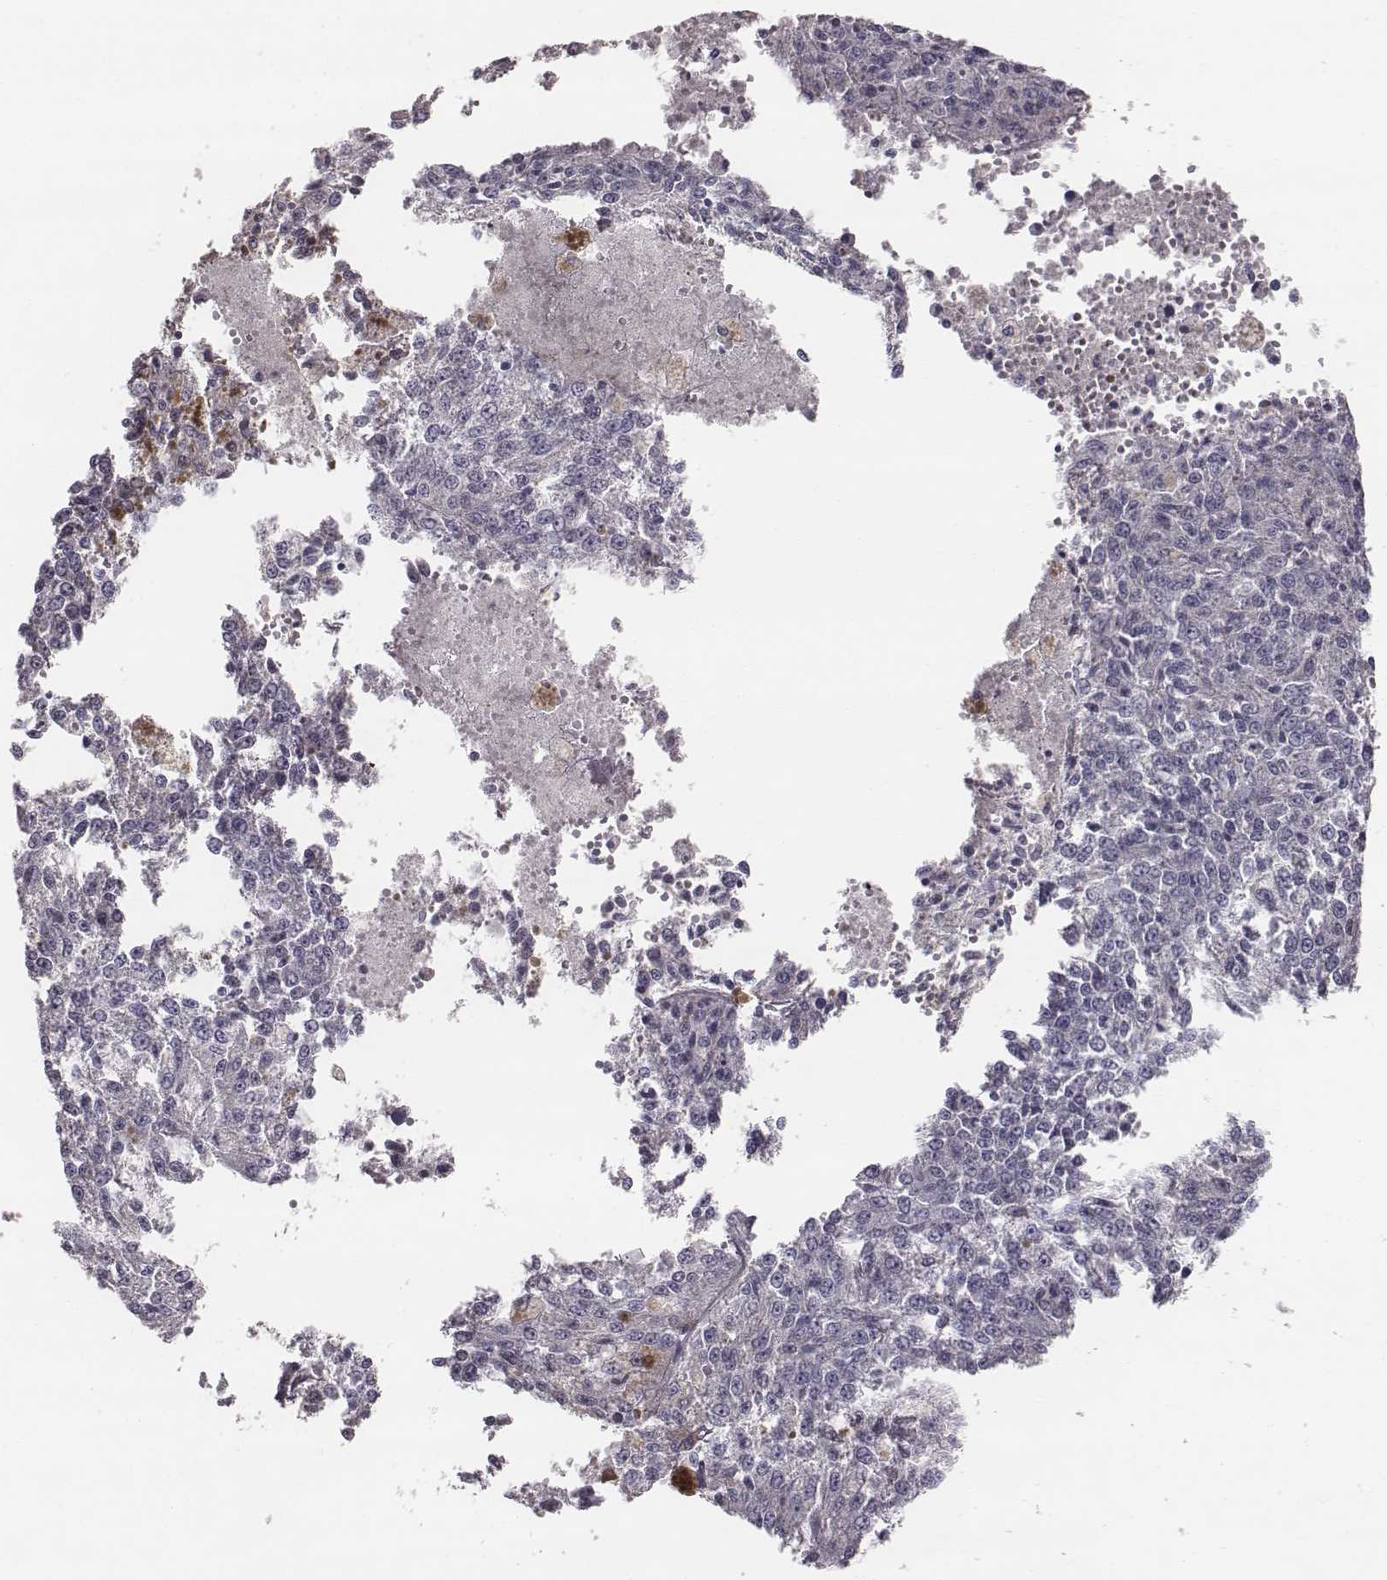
{"staining": {"intensity": "negative", "quantity": "none", "location": "none"}, "tissue": "melanoma", "cell_type": "Tumor cells", "image_type": "cancer", "snomed": [{"axis": "morphology", "description": "Malignant melanoma, Metastatic site"}, {"axis": "topography", "description": "Lymph node"}], "caption": "This is a micrograph of IHC staining of melanoma, which shows no positivity in tumor cells. Nuclei are stained in blue.", "gene": "PRKCZ", "patient": {"sex": "female", "age": 64}}